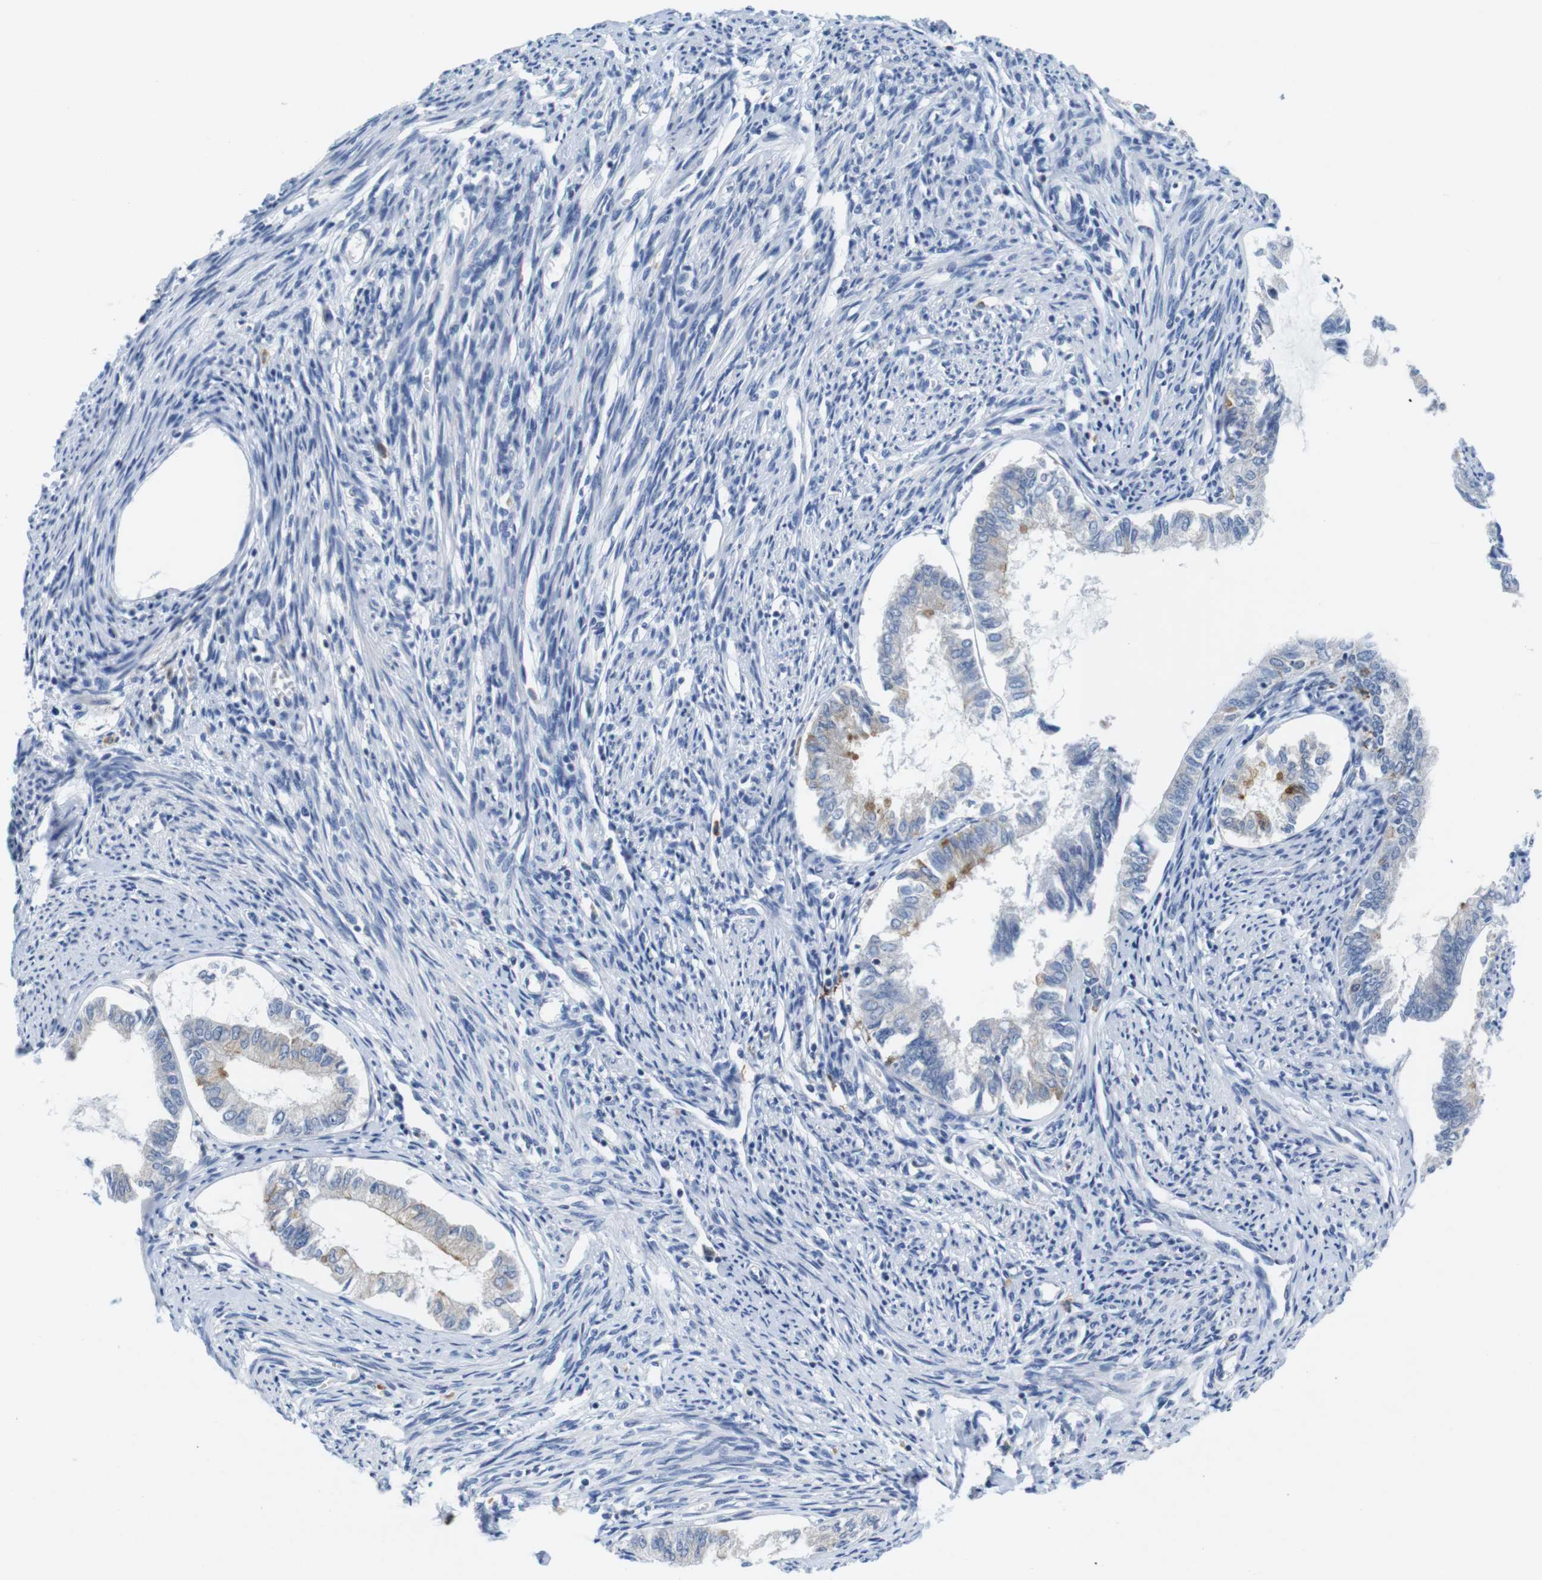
{"staining": {"intensity": "negative", "quantity": "none", "location": "none"}, "tissue": "endometrial cancer", "cell_type": "Tumor cells", "image_type": "cancer", "snomed": [{"axis": "morphology", "description": "Adenocarcinoma, NOS"}, {"axis": "topography", "description": "Endometrium"}], "caption": "This is an immunohistochemistry histopathology image of endometrial cancer. There is no expression in tumor cells.", "gene": "CNGA2", "patient": {"sex": "female", "age": 86}}